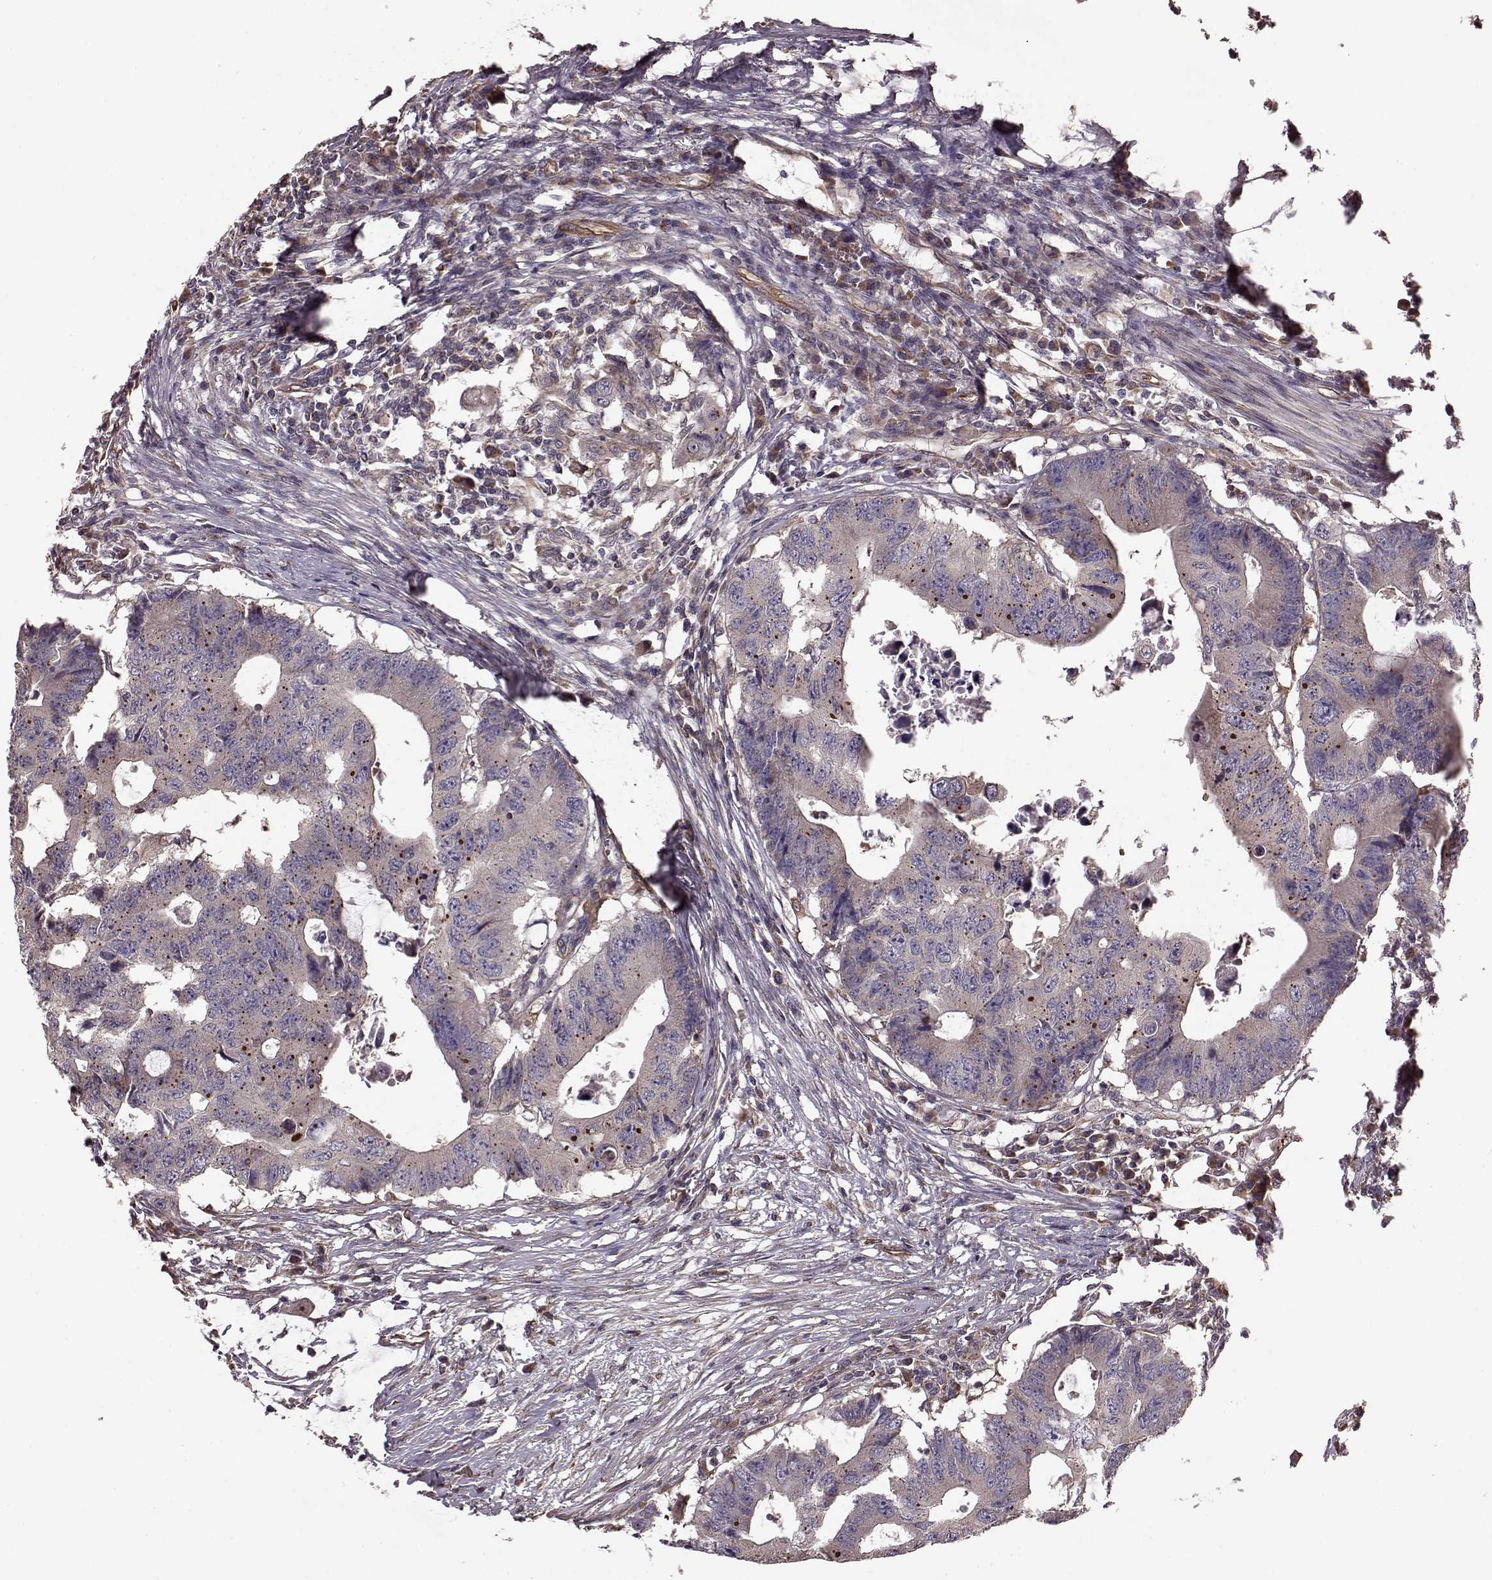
{"staining": {"intensity": "weak", "quantity": "25%-75%", "location": "cytoplasmic/membranous"}, "tissue": "colorectal cancer", "cell_type": "Tumor cells", "image_type": "cancer", "snomed": [{"axis": "morphology", "description": "Adenocarcinoma, NOS"}, {"axis": "topography", "description": "Colon"}], "caption": "This is an image of IHC staining of colorectal cancer (adenocarcinoma), which shows weak staining in the cytoplasmic/membranous of tumor cells.", "gene": "NTF3", "patient": {"sex": "male", "age": 71}}